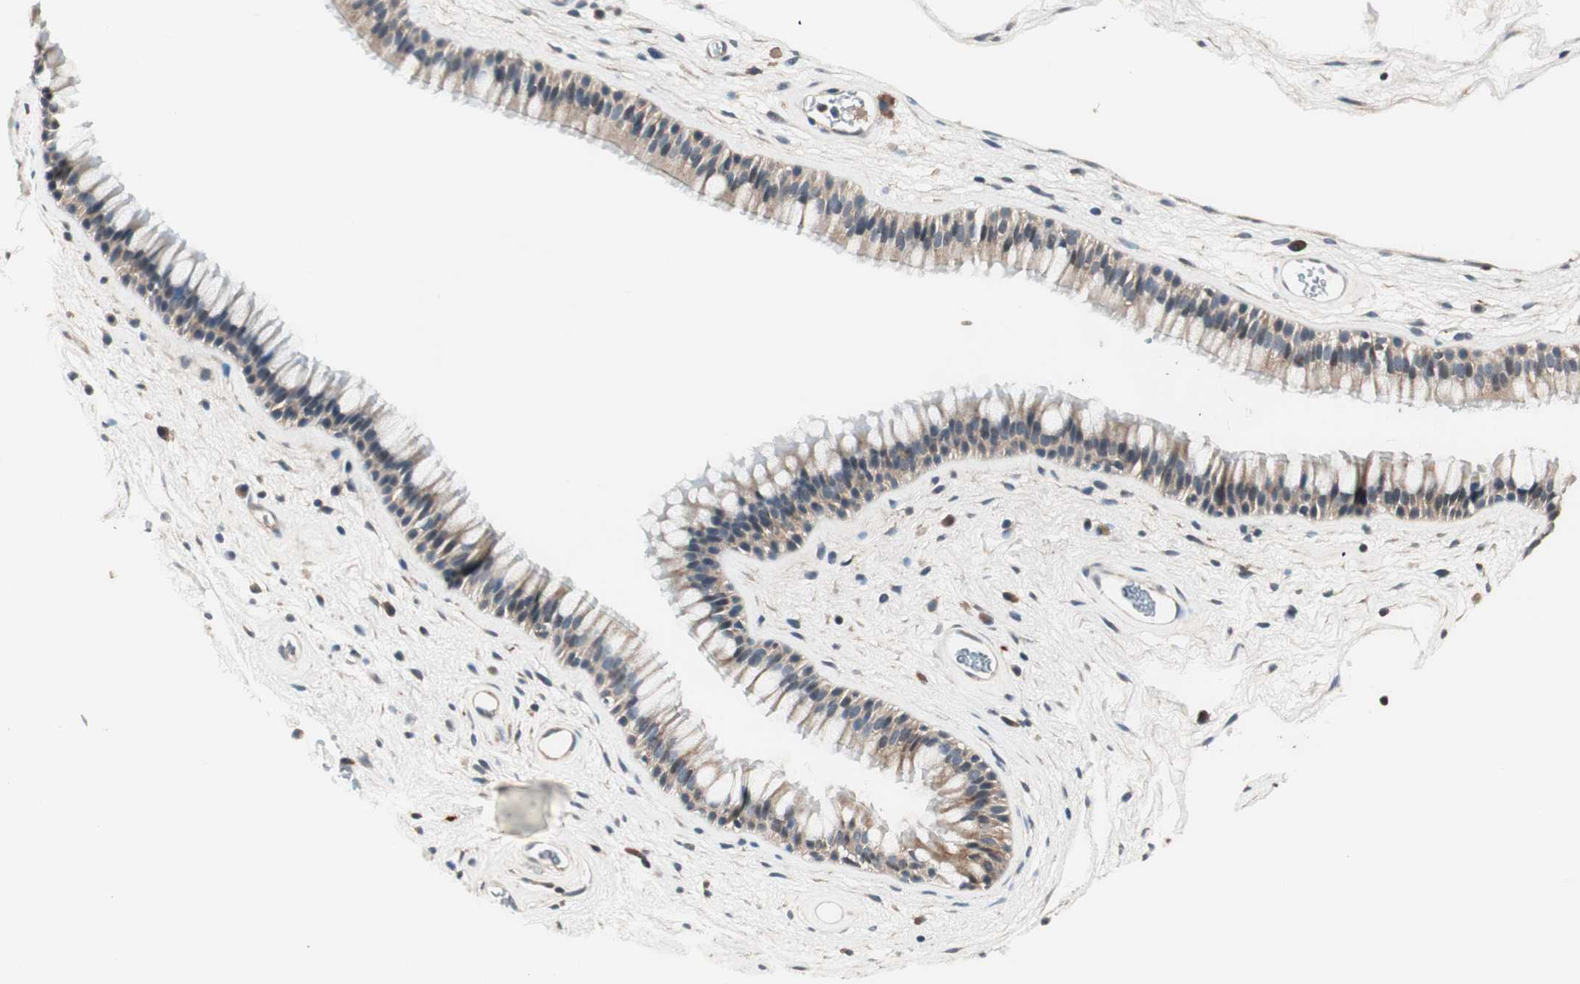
{"staining": {"intensity": "moderate", "quantity": ">75%", "location": "cytoplasmic/membranous,nuclear"}, "tissue": "nasopharynx", "cell_type": "Respiratory epithelial cells", "image_type": "normal", "snomed": [{"axis": "morphology", "description": "Normal tissue, NOS"}, {"axis": "morphology", "description": "Inflammation, NOS"}, {"axis": "topography", "description": "Nasopharynx"}], "caption": "Immunohistochemistry (IHC) image of normal human nasopharynx stained for a protein (brown), which reveals medium levels of moderate cytoplasmic/membranous,nuclear staining in approximately >75% of respiratory epithelial cells.", "gene": "NFRKB", "patient": {"sex": "male", "age": 48}}